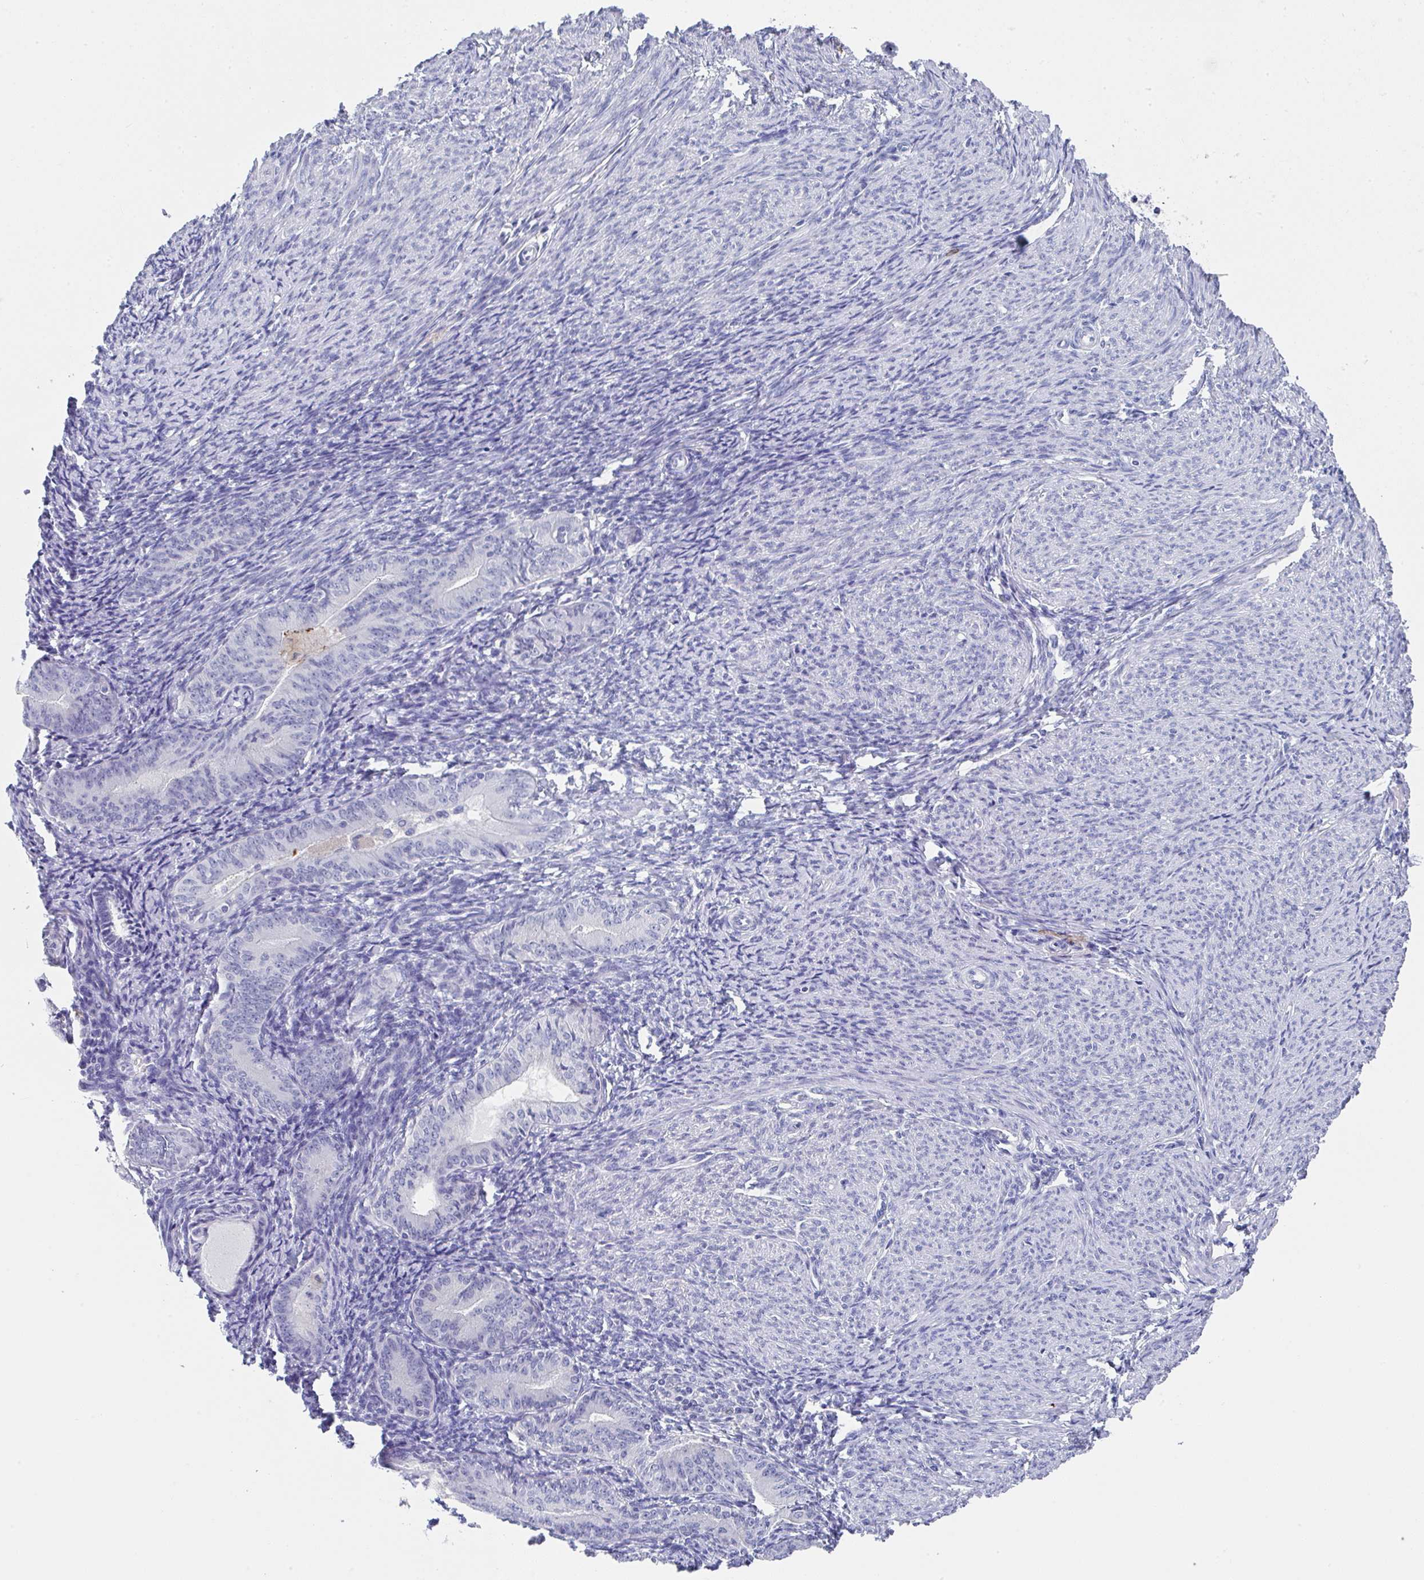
{"staining": {"intensity": "negative", "quantity": "none", "location": "none"}, "tissue": "endometrial cancer", "cell_type": "Tumor cells", "image_type": "cancer", "snomed": [{"axis": "morphology", "description": "Adenocarcinoma, NOS"}, {"axis": "topography", "description": "Endometrium"}], "caption": "Immunohistochemistry photomicrograph of neoplastic tissue: human endometrial adenocarcinoma stained with DAB demonstrates no significant protein expression in tumor cells.", "gene": "TNFRSF8", "patient": {"sex": "female", "age": 57}}